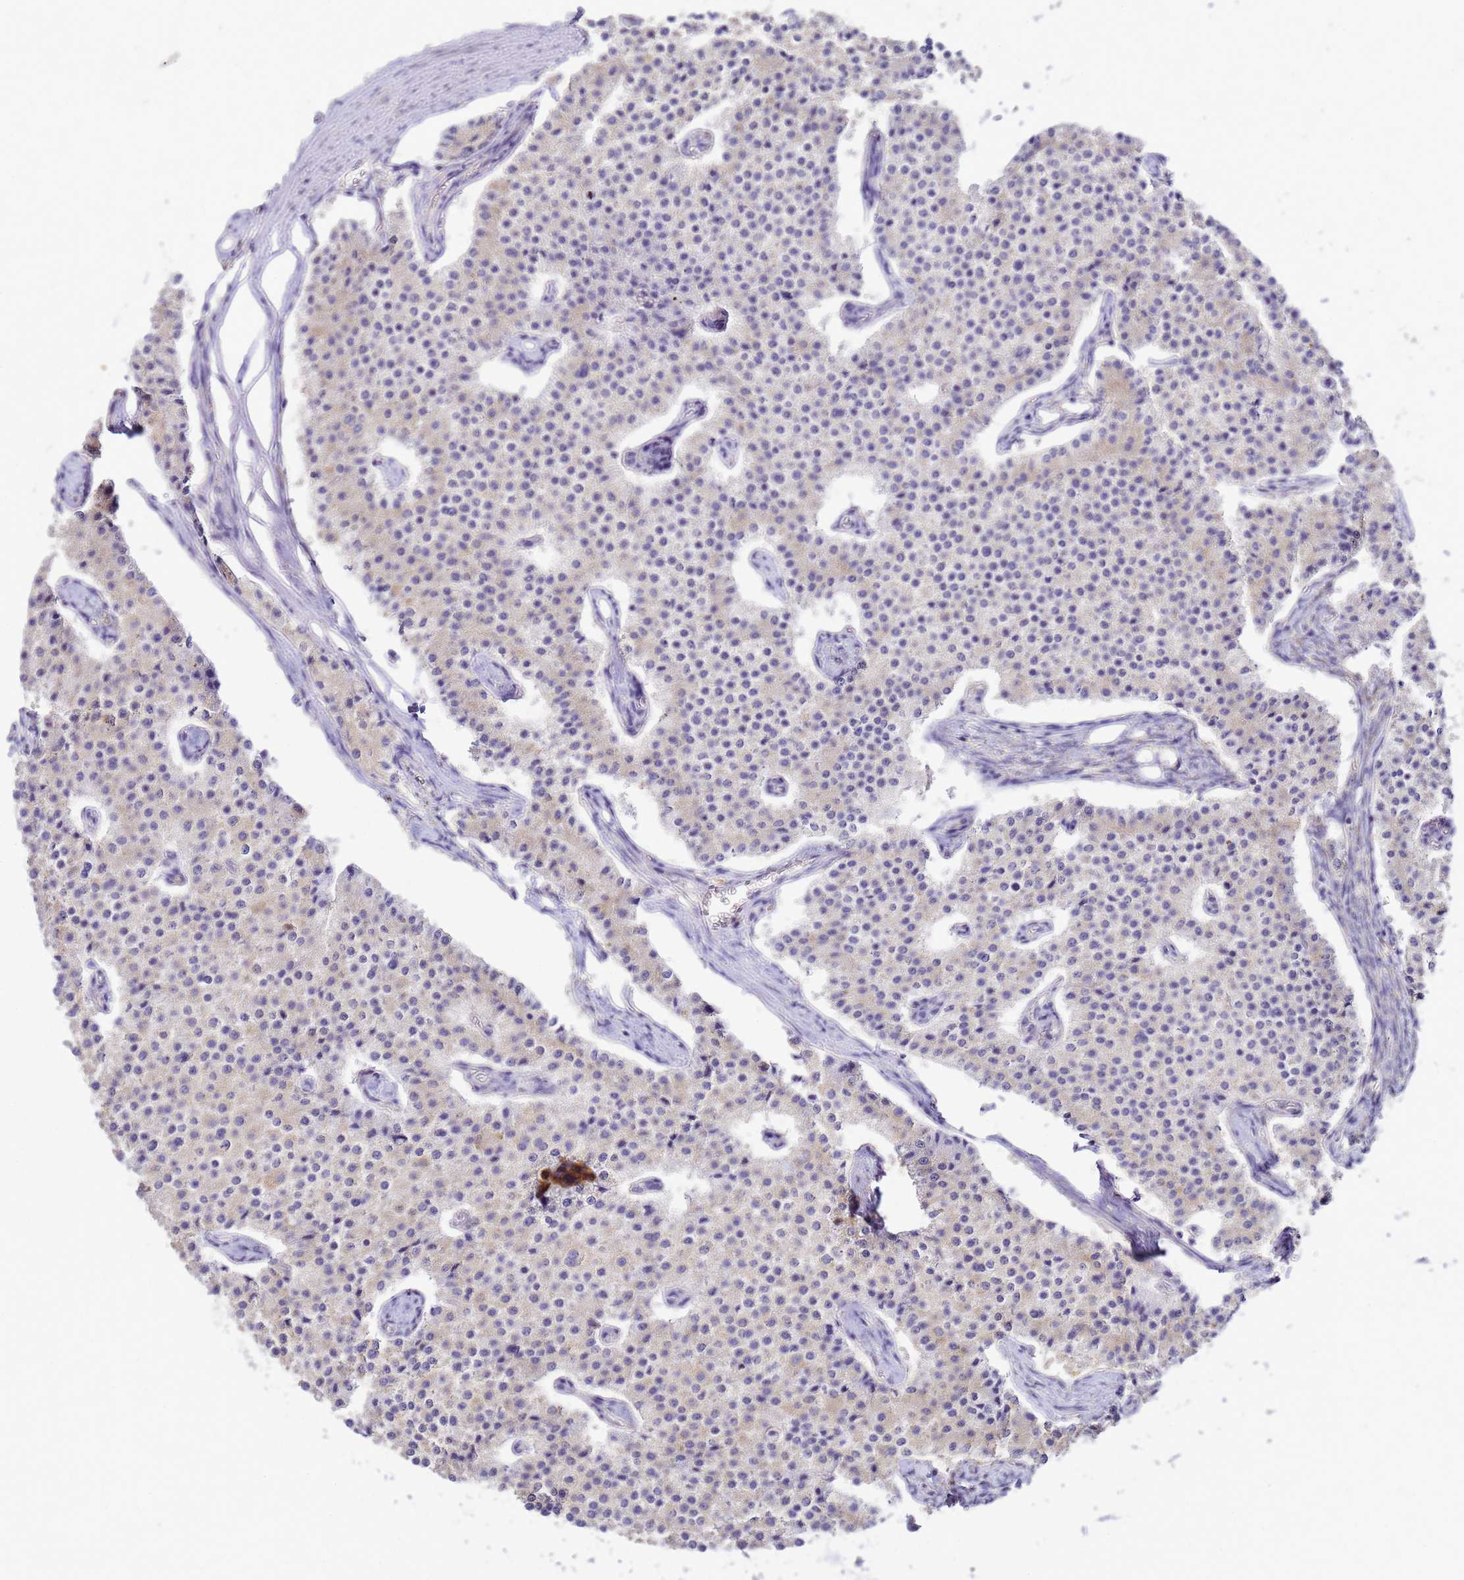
{"staining": {"intensity": "negative", "quantity": "none", "location": "none"}, "tissue": "carcinoid", "cell_type": "Tumor cells", "image_type": "cancer", "snomed": [{"axis": "morphology", "description": "Carcinoid, malignant, NOS"}, {"axis": "topography", "description": "Colon"}], "caption": "Carcinoid (malignant) was stained to show a protein in brown. There is no significant expression in tumor cells.", "gene": "NARS1", "patient": {"sex": "female", "age": 52}}